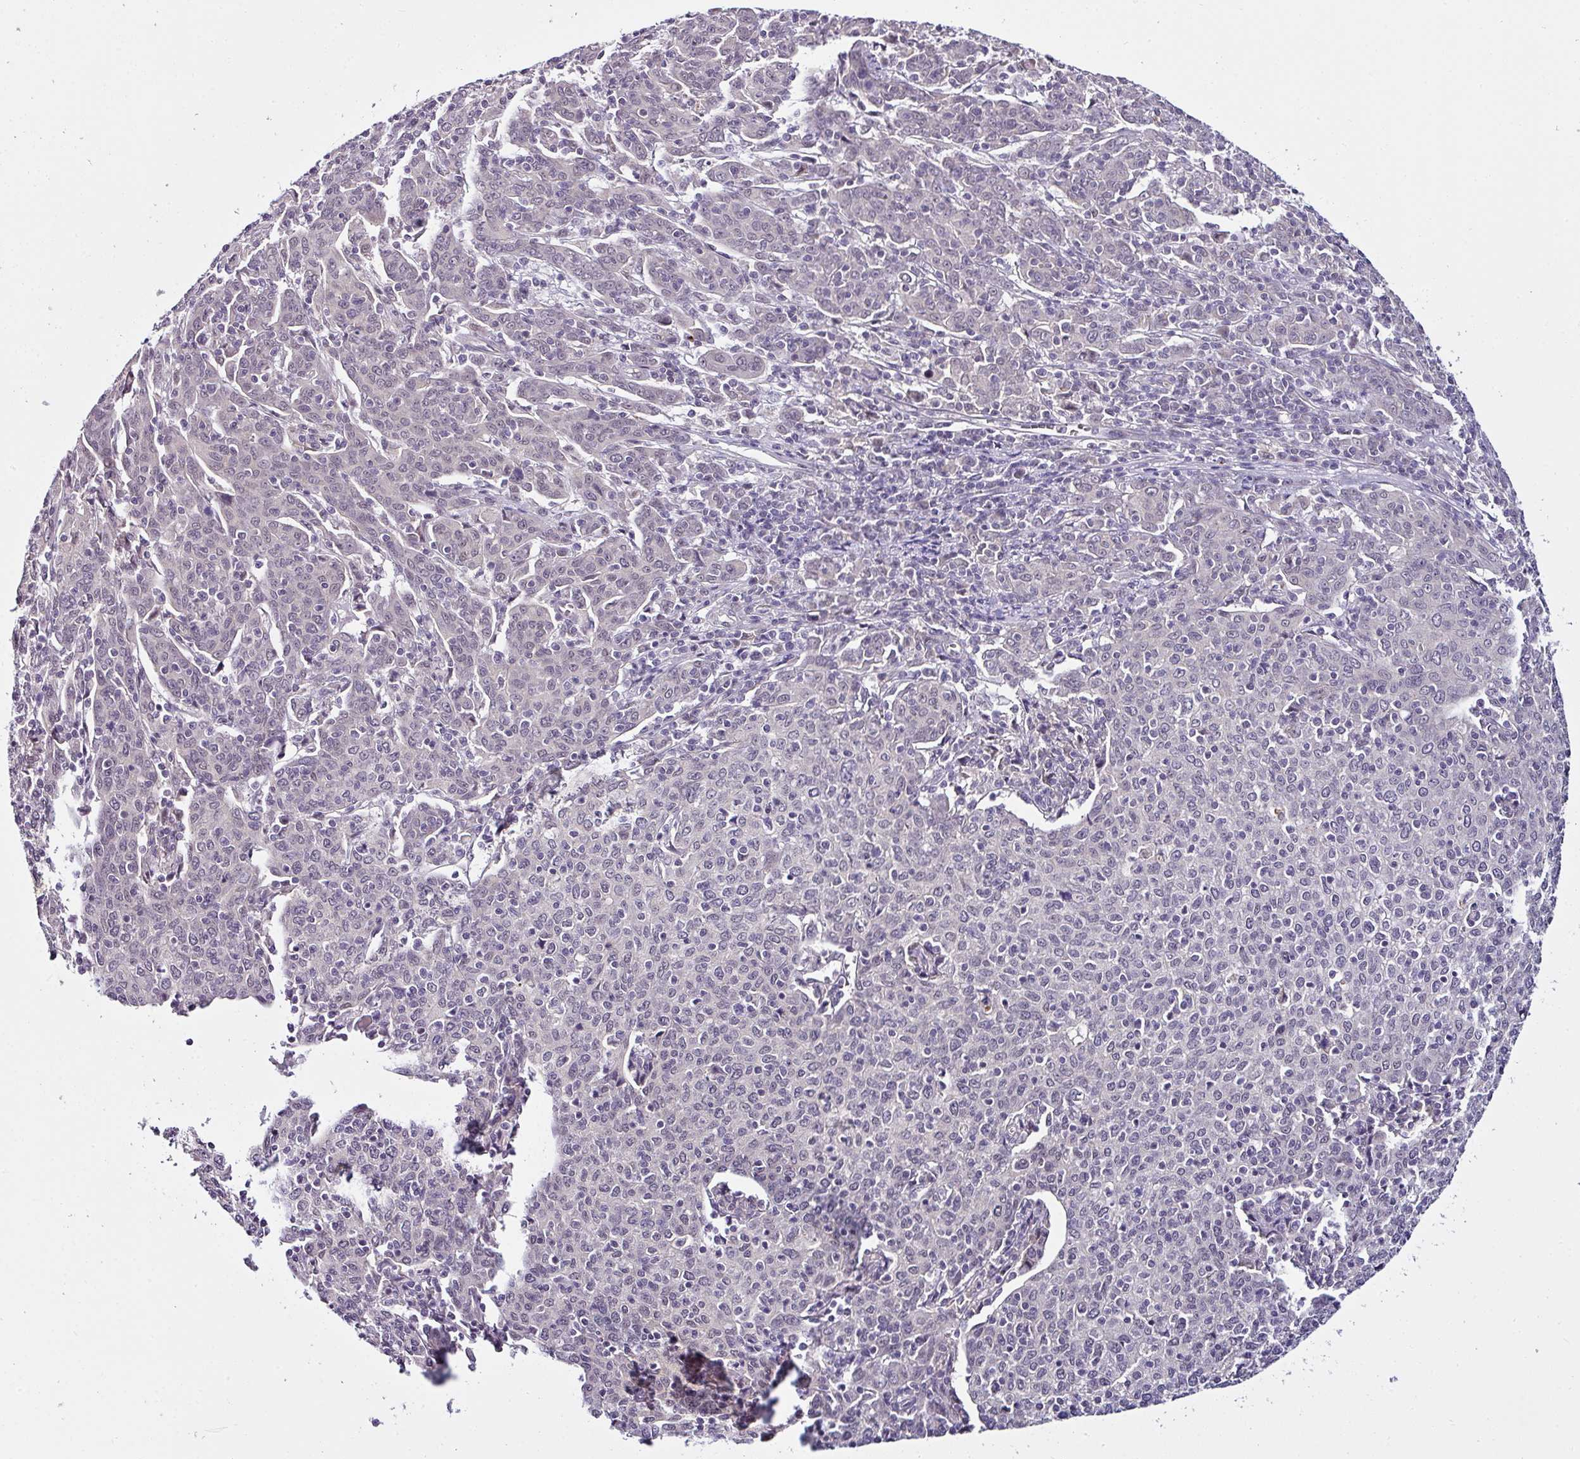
{"staining": {"intensity": "negative", "quantity": "none", "location": "none"}, "tissue": "cervical cancer", "cell_type": "Tumor cells", "image_type": "cancer", "snomed": [{"axis": "morphology", "description": "Squamous cell carcinoma, NOS"}, {"axis": "topography", "description": "Cervix"}], "caption": "DAB (3,3'-diaminobenzidine) immunohistochemical staining of human cervical squamous cell carcinoma demonstrates no significant expression in tumor cells. (DAB immunohistochemistry visualized using brightfield microscopy, high magnification).", "gene": "NAPSA", "patient": {"sex": "female", "age": 67}}